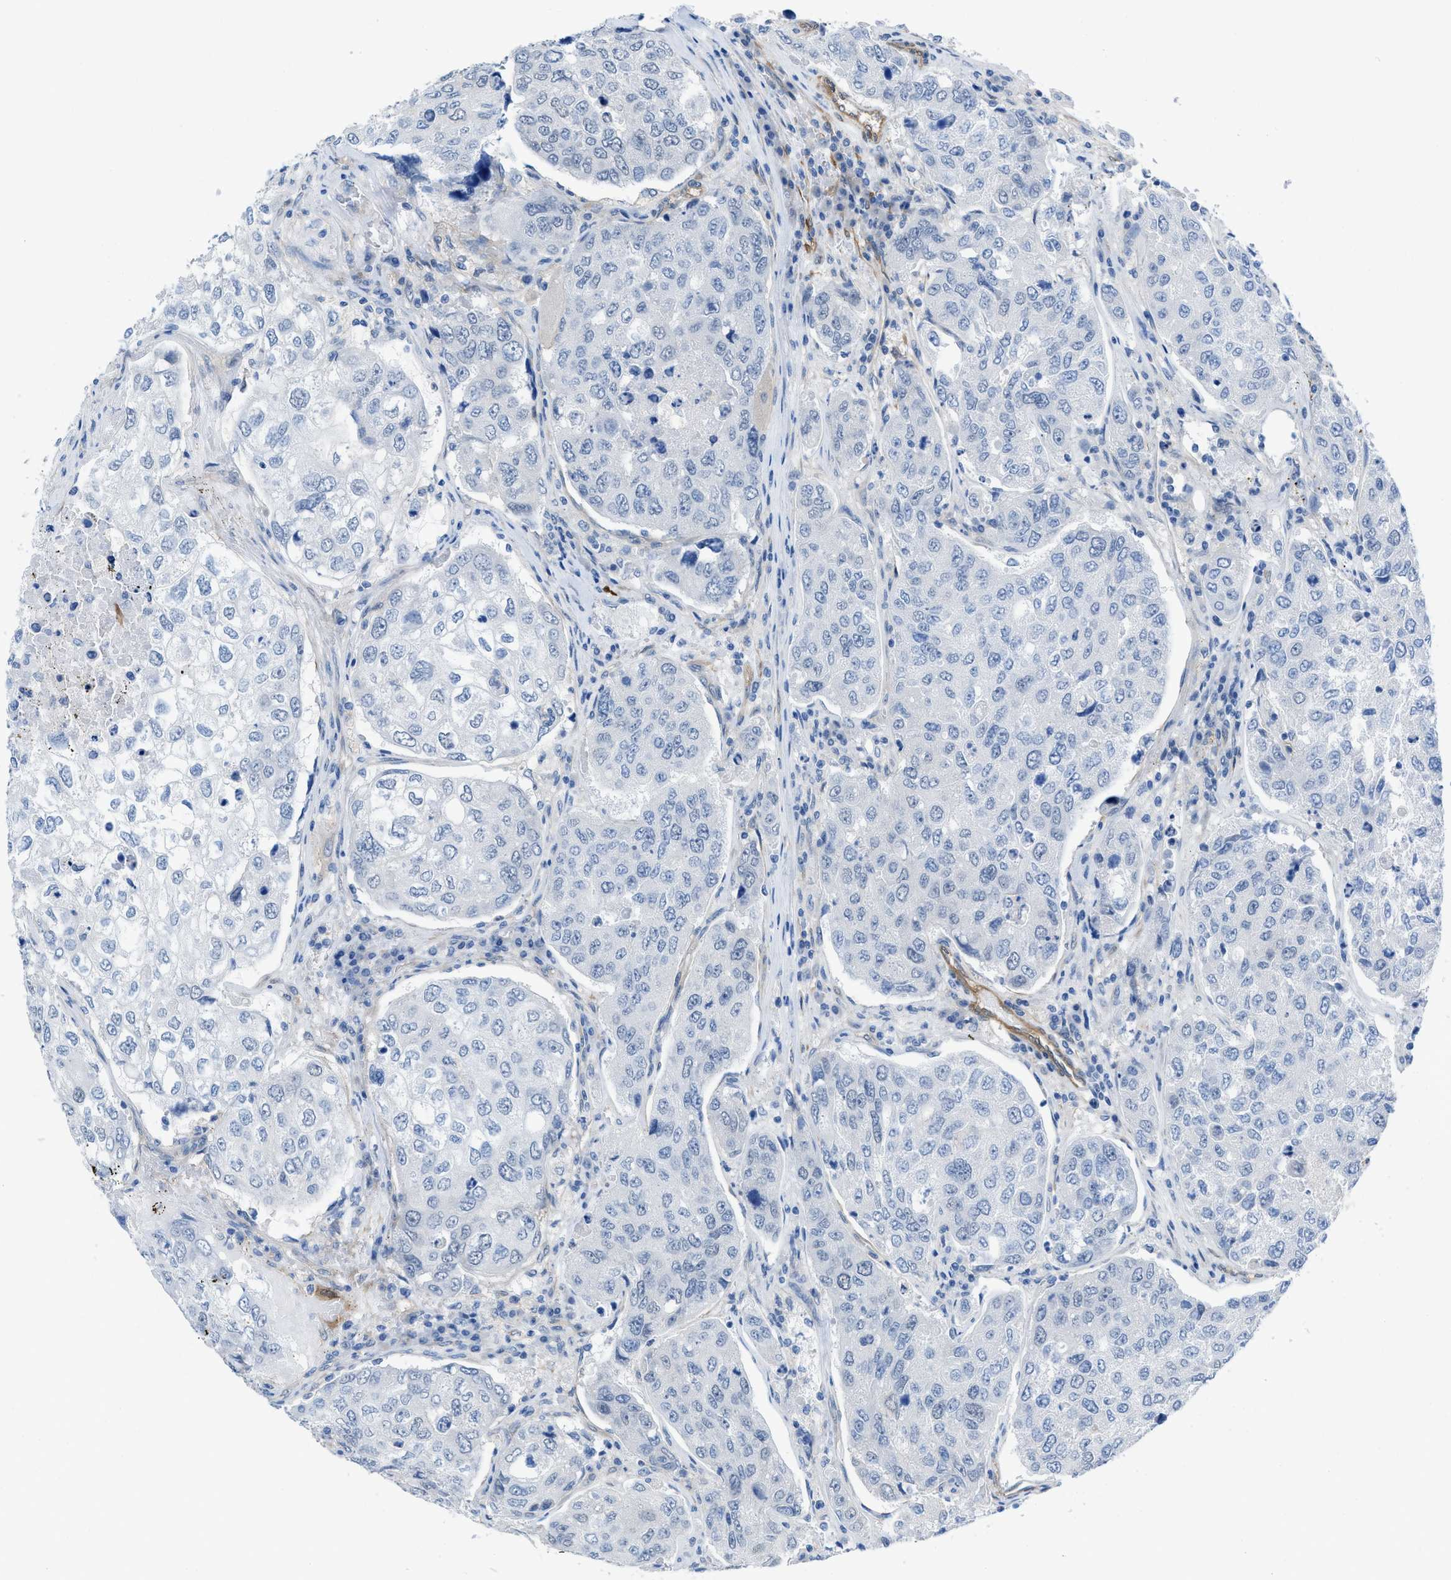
{"staining": {"intensity": "negative", "quantity": "none", "location": "none"}, "tissue": "urothelial cancer", "cell_type": "Tumor cells", "image_type": "cancer", "snomed": [{"axis": "morphology", "description": "Urothelial carcinoma, High grade"}, {"axis": "topography", "description": "Lymph node"}, {"axis": "topography", "description": "Urinary bladder"}], "caption": "IHC image of human urothelial cancer stained for a protein (brown), which demonstrates no staining in tumor cells.", "gene": "PDLIM5", "patient": {"sex": "male", "age": 51}}